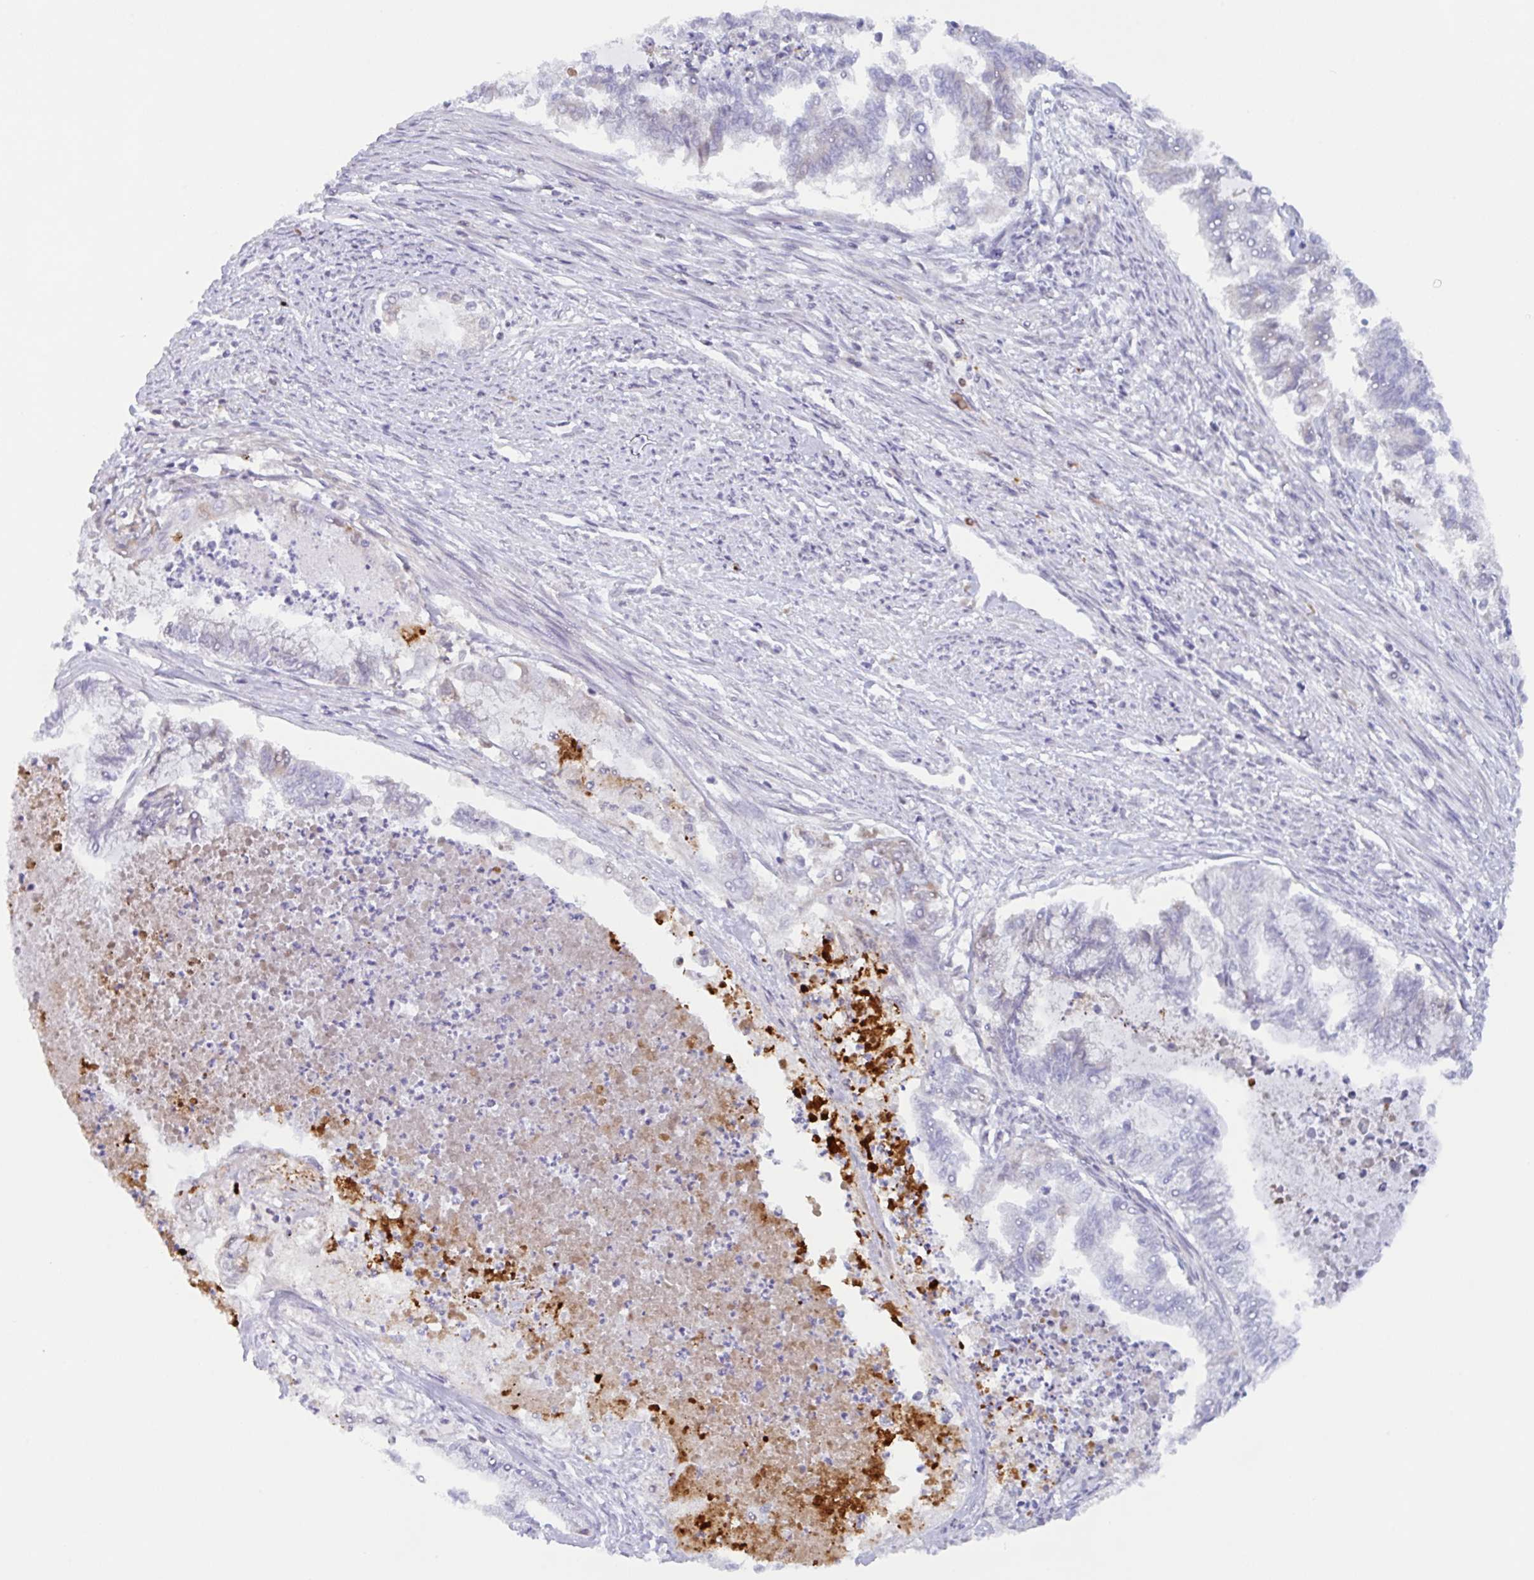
{"staining": {"intensity": "negative", "quantity": "none", "location": "none"}, "tissue": "endometrial cancer", "cell_type": "Tumor cells", "image_type": "cancer", "snomed": [{"axis": "morphology", "description": "Adenocarcinoma, NOS"}, {"axis": "topography", "description": "Endometrium"}], "caption": "A high-resolution photomicrograph shows immunohistochemistry staining of endometrial cancer, which displays no significant staining in tumor cells.", "gene": "PLG", "patient": {"sex": "female", "age": 79}}